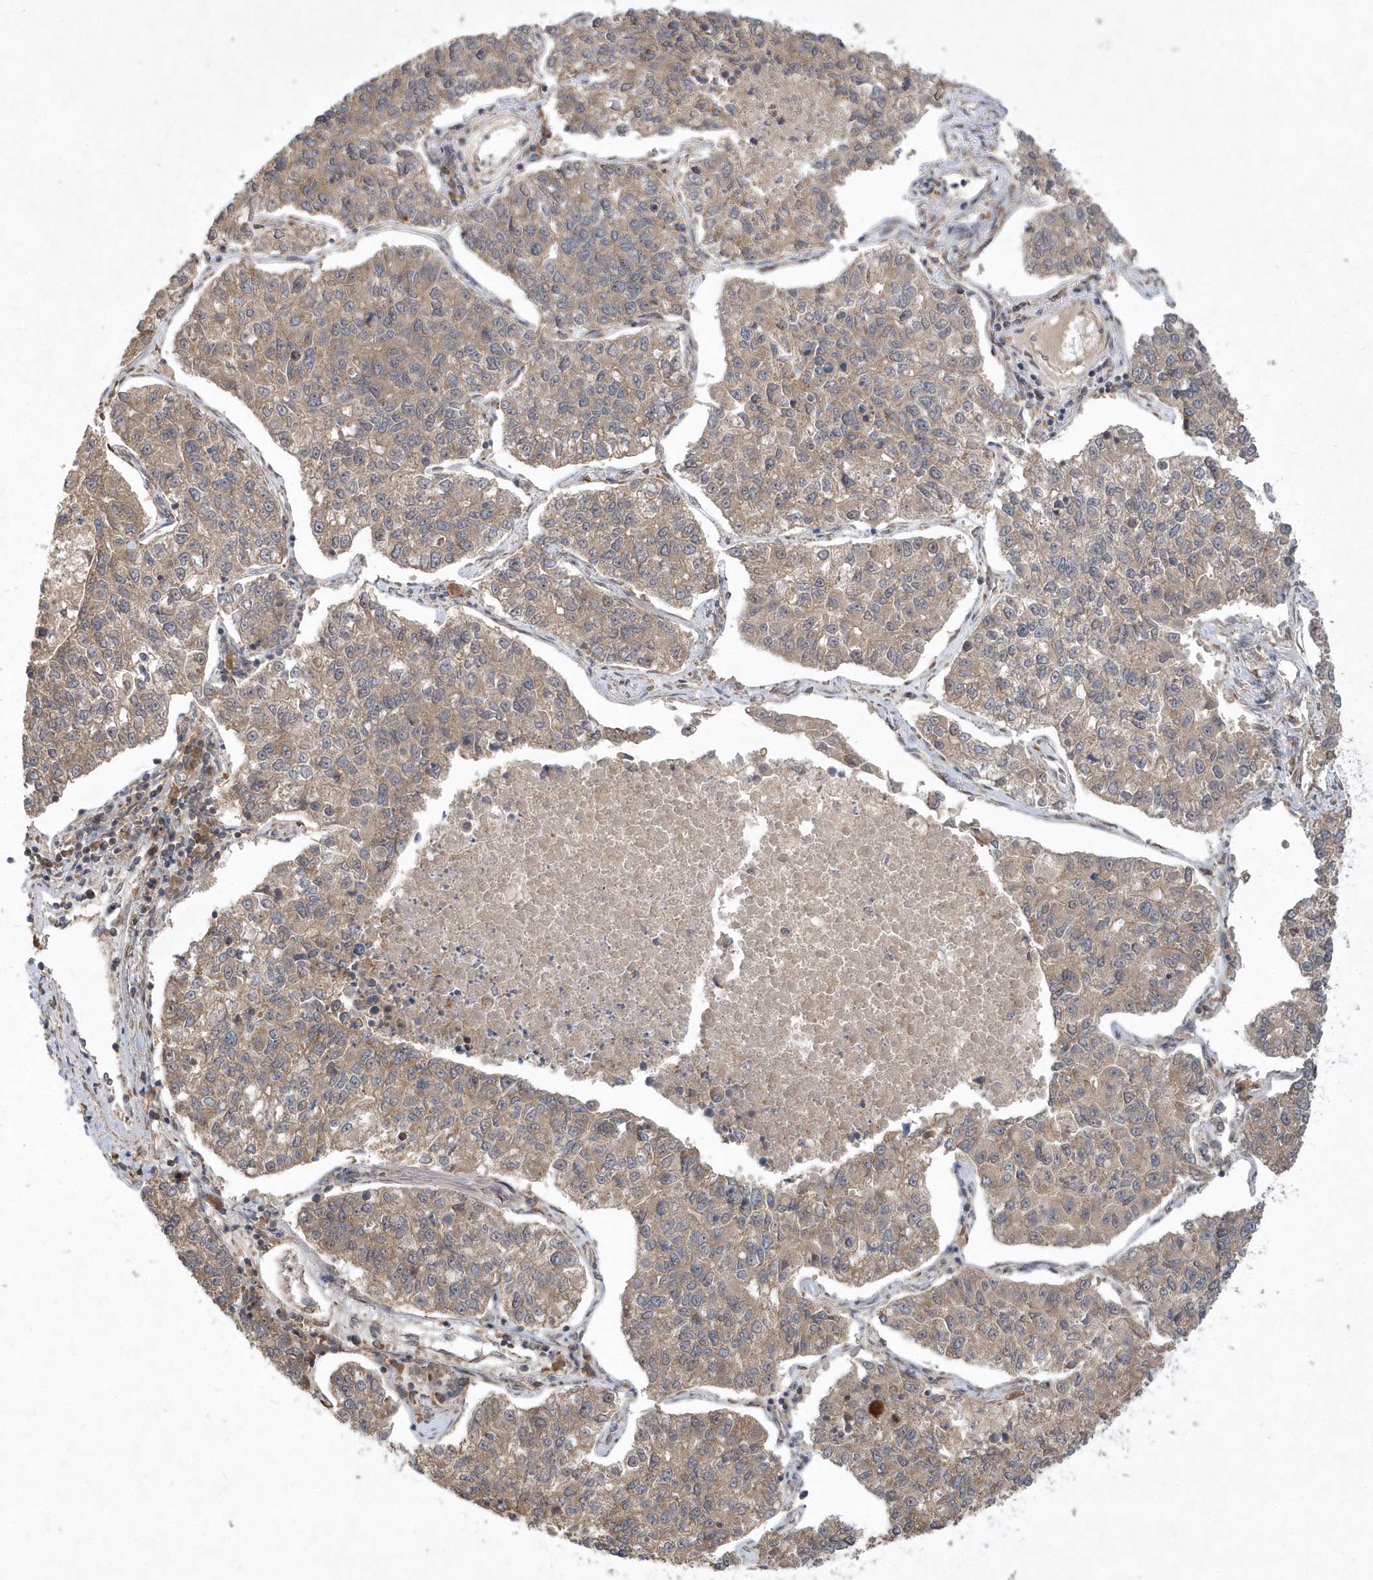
{"staining": {"intensity": "weak", "quantity": ">75%", "location": "cytoplasmic/membranous"}, "tissue": "lung cancer", "cell_type": "Tumor cells", "image_type": "cancer", "snomed": [{"axis": "morphology", "description": "Adenocarcinoma, NOS"}, {"axis": "topography", "description": "Lung"}], "caption": "Lung cancer stained with a brown dye demonstrates weak cytoplasmic/membranous positive expression in about >75% of tumor cells.", "gene": "GFM2", "patient": {"sex": "male", "age": 49}}